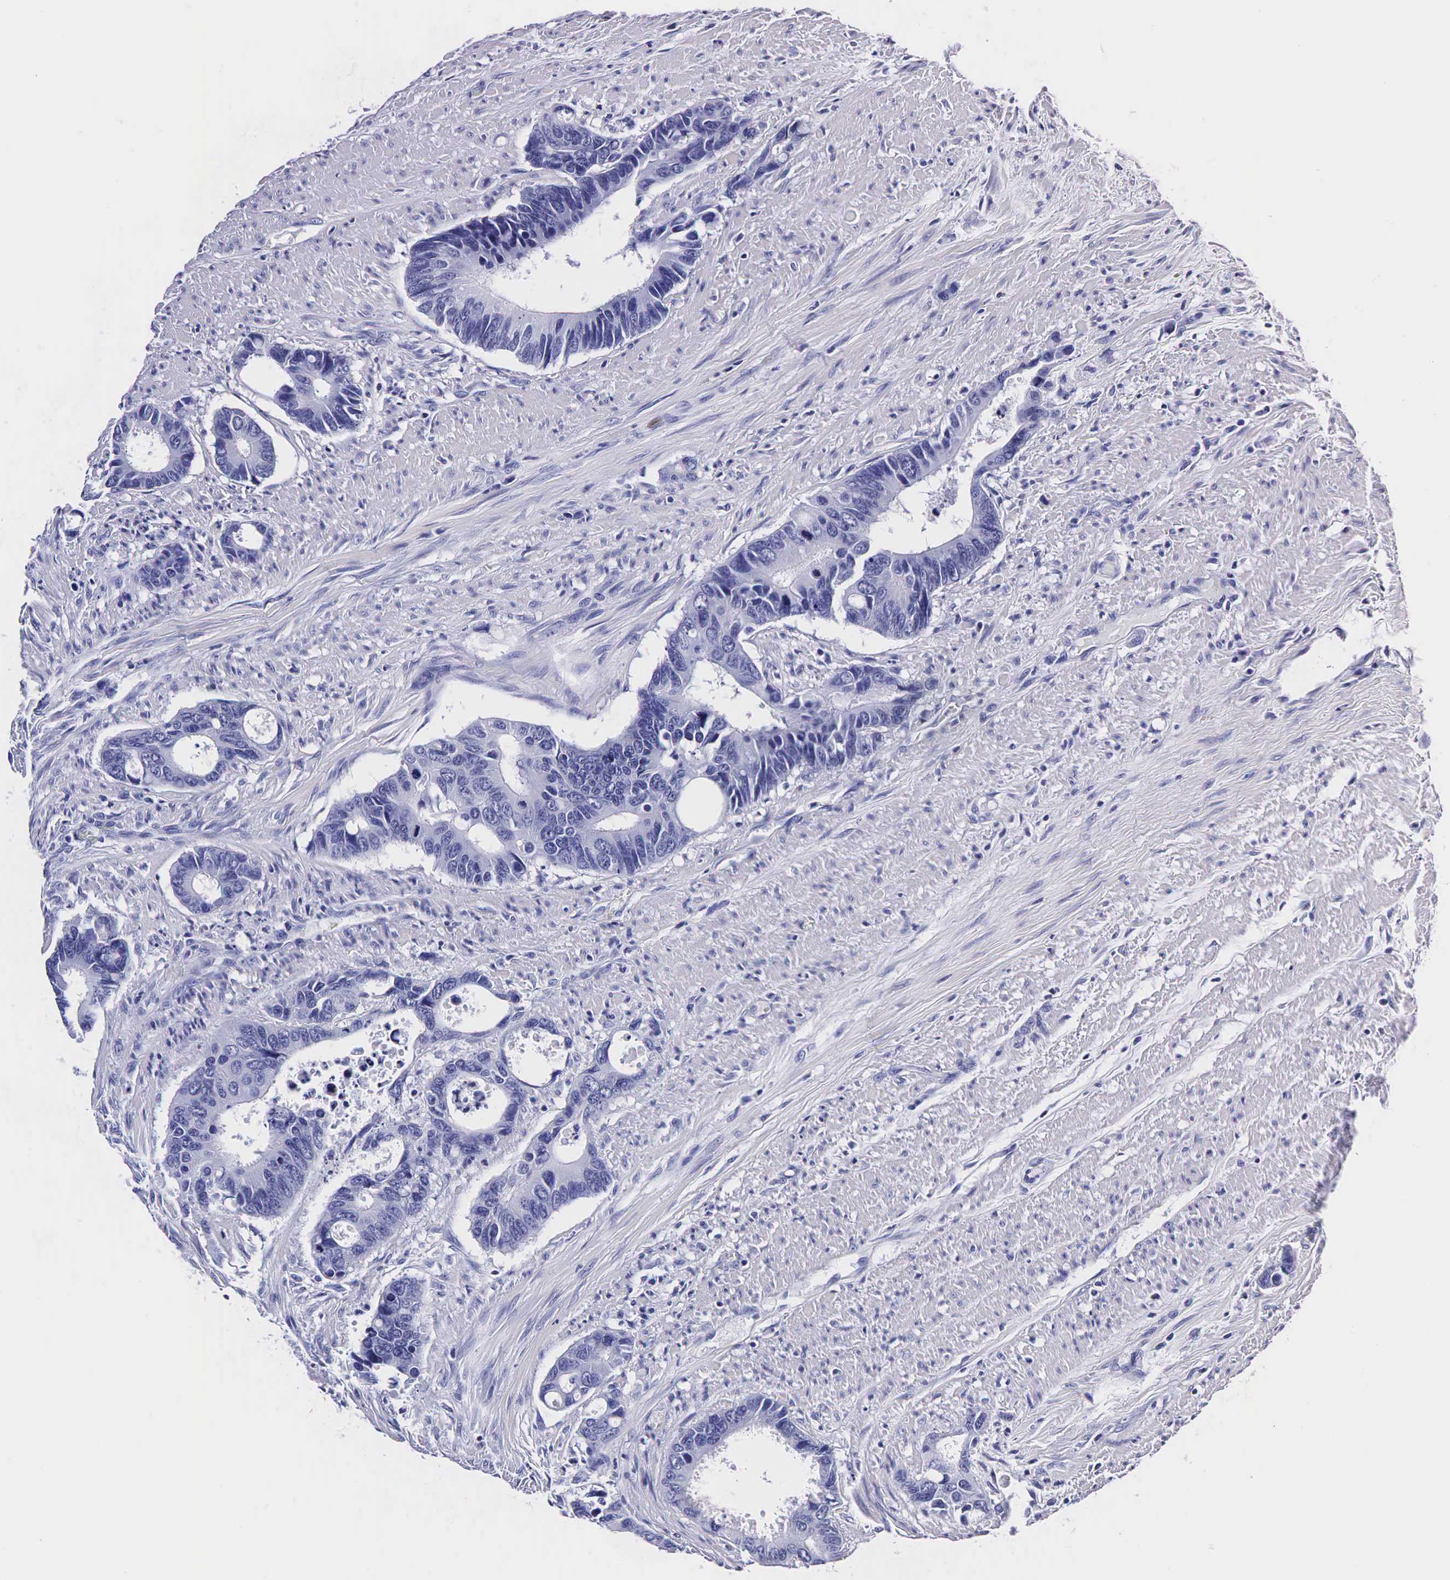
{"staining": {"intensity": "negative", "quantity": "none", "location": "none"}, "tissue": "colorectal cancer", "cell_type": "Tumor cells", "image_type": "cancer", "snomed": [{"axis": "morphology", "description": "Adenocarcinoma, NOS"}, {"axis": "topography", "description": "Colon"}], "caption": "An immunohistochemistry (IHC) histopathology image of colorectal cancer is shown. There is no staining in tumor cells of colorectal cancer.", "gene": "TG", "patient": {"sex": "male", "age": 49}}